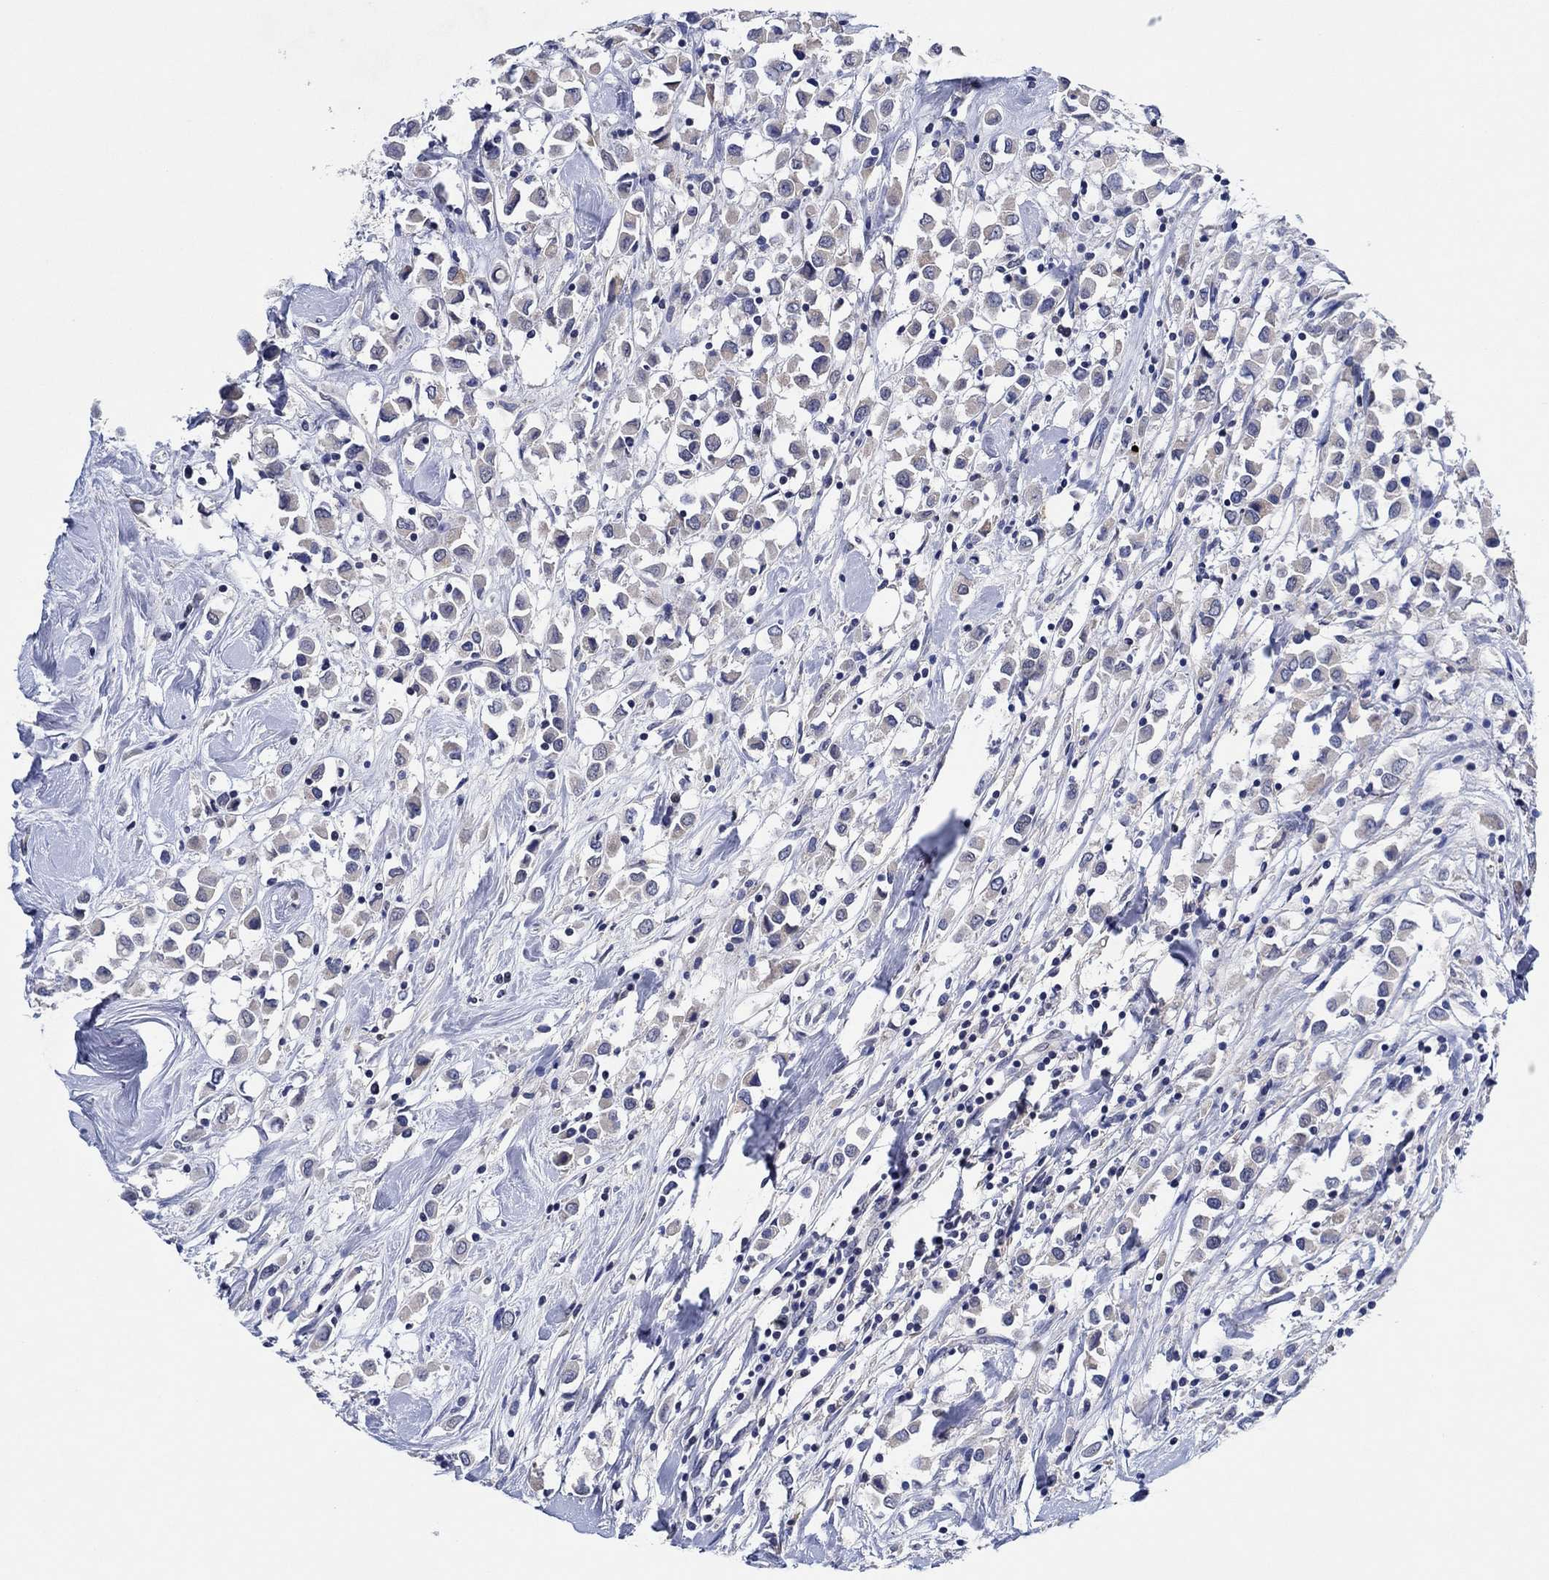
{"staining": {"intensity": "negative", "quantity": "none", "location": "none"}, "tissue": "breast cancer", "cell_type": "Tumor cells", "image_type": "cancer", "snomed": [{"axis": "morphology", "description": "Duct carcinoma"}, {"axis": "topography", "description": "Breast"}], "caption": "DAB immunohistochemical staining of breast infiltrating ductal carcinoma shows no significant staining in tumor cells. The staining was performed using DAB (3,3'-diaminobenzidine) to visualize the protein expression in brown, while the nuclei were stained in blue with hematoxylin (Magnification: 20x).", "gene": "PRRT3", "patient": {"sex": "female", "age": 61}}